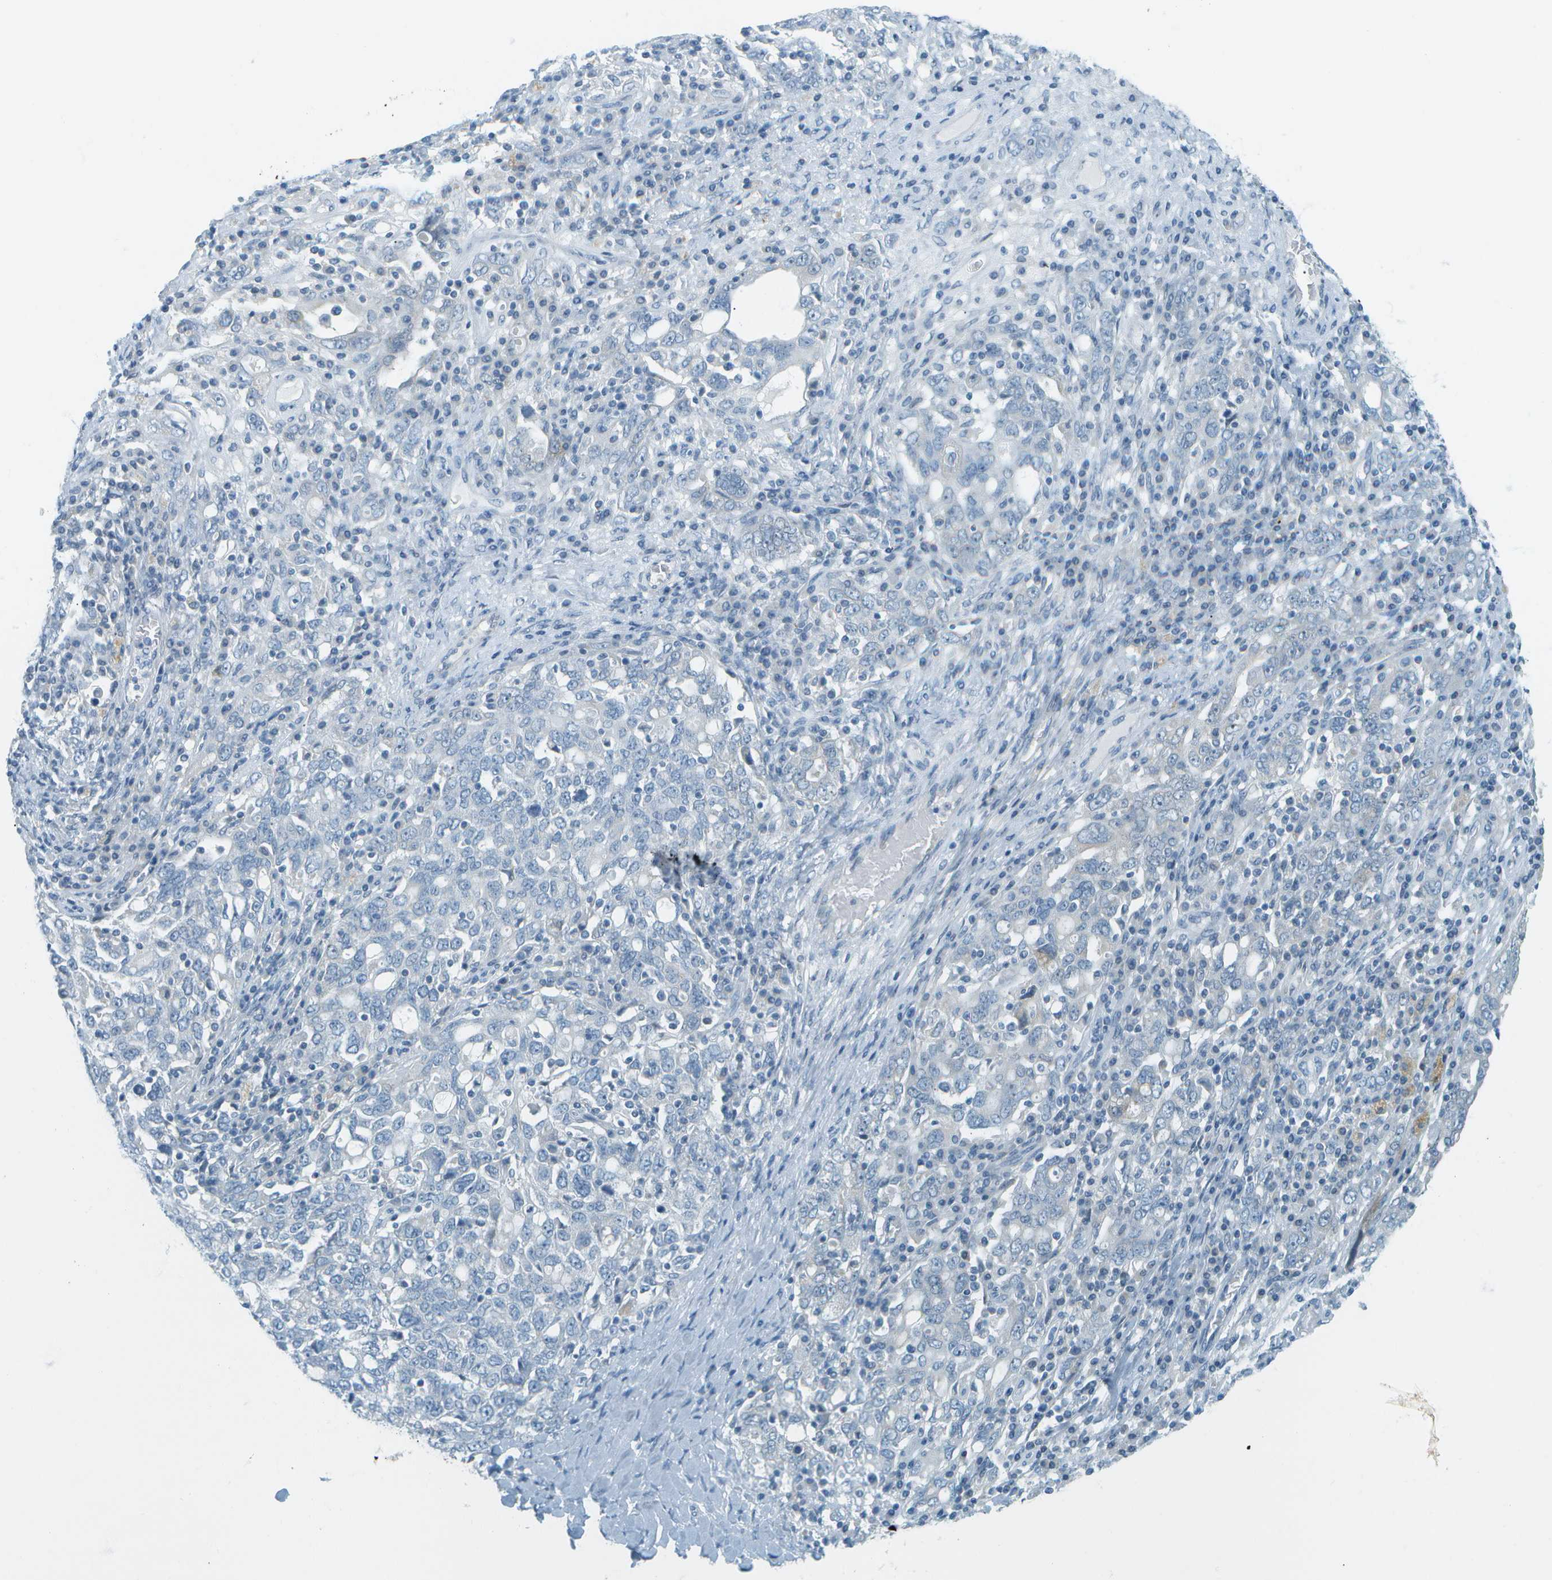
{"staining": {"intensity": "negative", "quantity": "none", "location": "none"}, "tissue": "ovarian cancer", "cell_type": "Tumor cells", "image_type": "cancer", "snomed": [{"axis": "morphology", "description": "Carcinoma, endometroid"}, {"axis": "topography", "description": "Ovary"}], "caption": "Immunohistochemical staining of ovarian endometroid carcinoma demonstrates no significant positivity in tumor cells.", "gene": "SMYD5", "patient": {"sex": "female", "age": 62}}